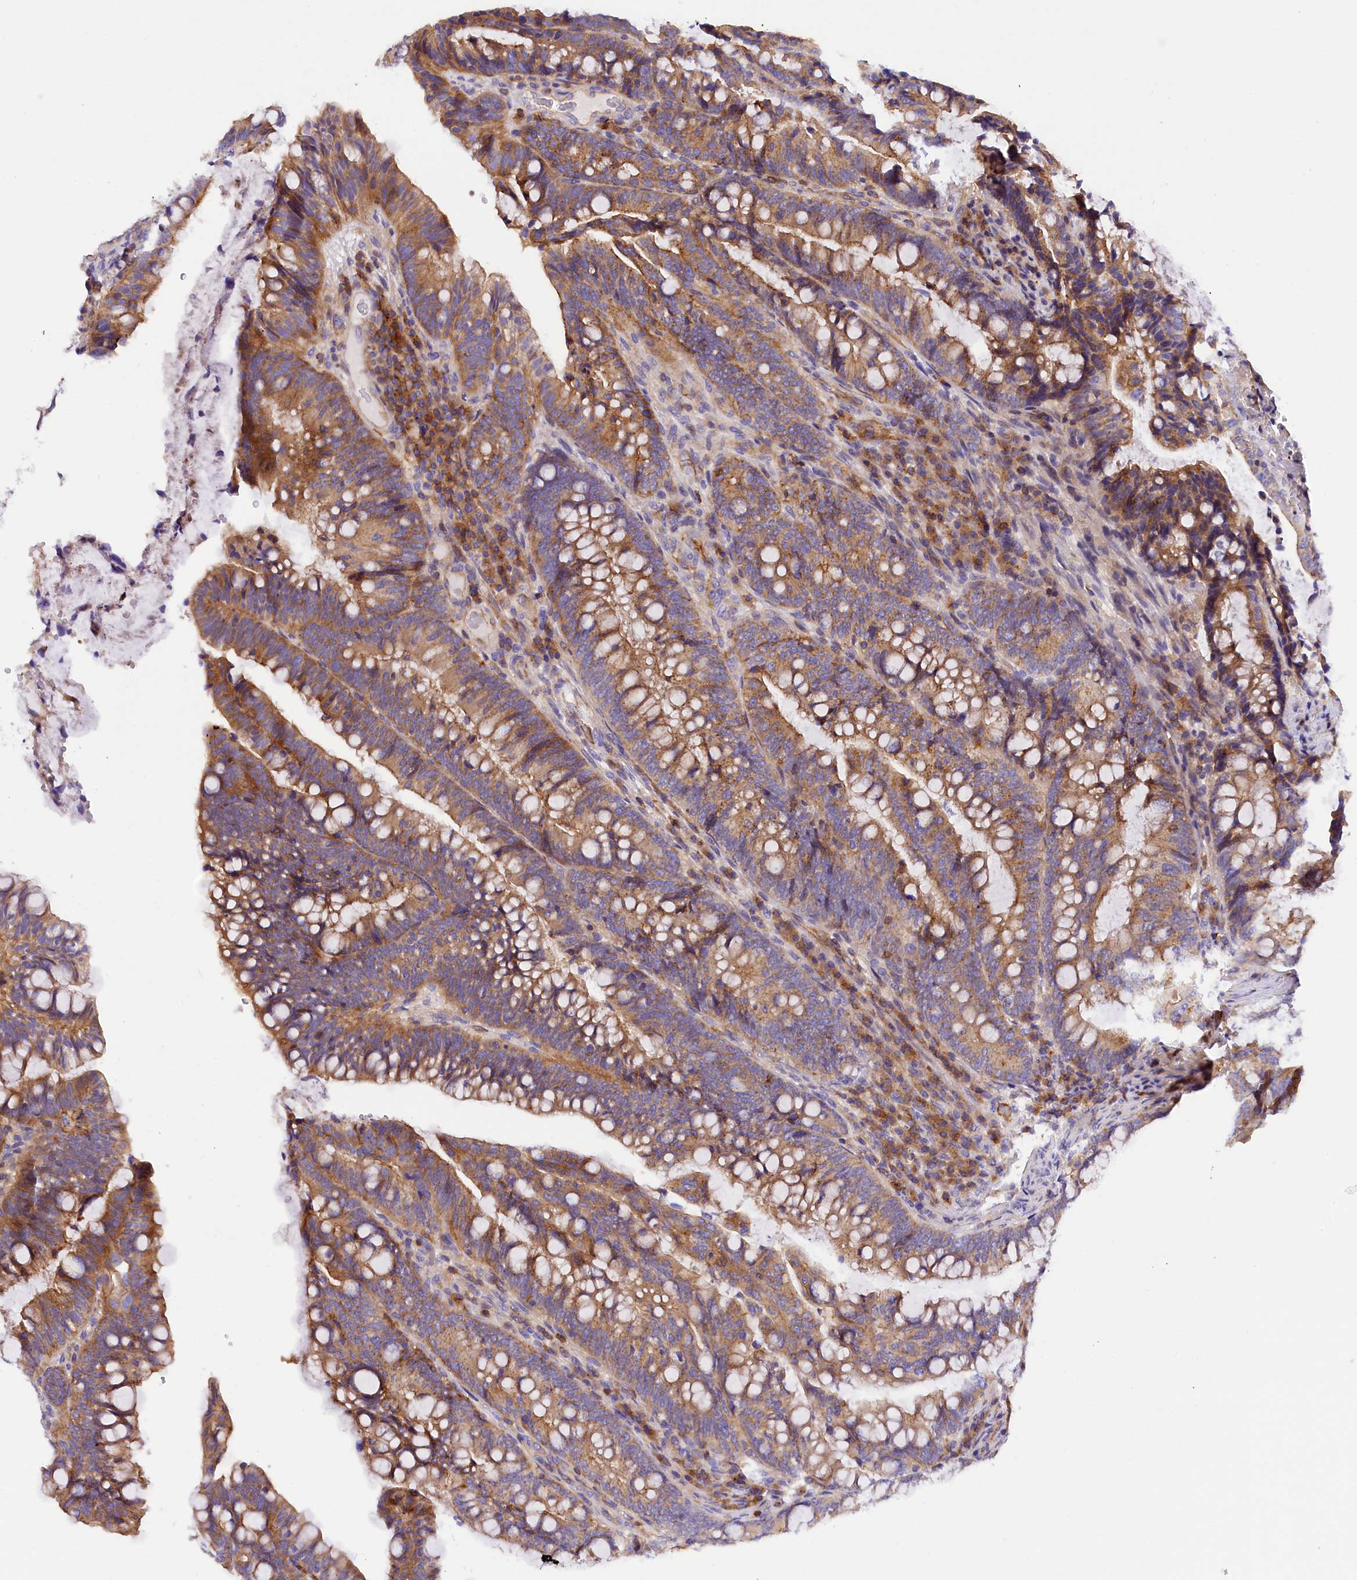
{"staining": {"intensity": "moderate", "quantity": ">75%", "location": "cytoplasmic/membranous"}, "tissue": "colorectal cancer", "cell_type": "Tumor cells", "image_type": "cancer", "snomed": [{"axis": "morphology", "description": "Adenocarcinoma, NOS"}, {"axis": "topography", "description": "Colon"}], "caption": "Tumor cells demonstrate medium levels of moderate cytoplasmic/membranous staining in about >75% of cells in human colorectal adenocarcinoma. The protein is stained brown, and the nuclei are stained in blue (DAB IHC with brightfield microscopy, high magnification).", "gene": "FAM193A", "patient": {"sex": "female", "age": 66}}